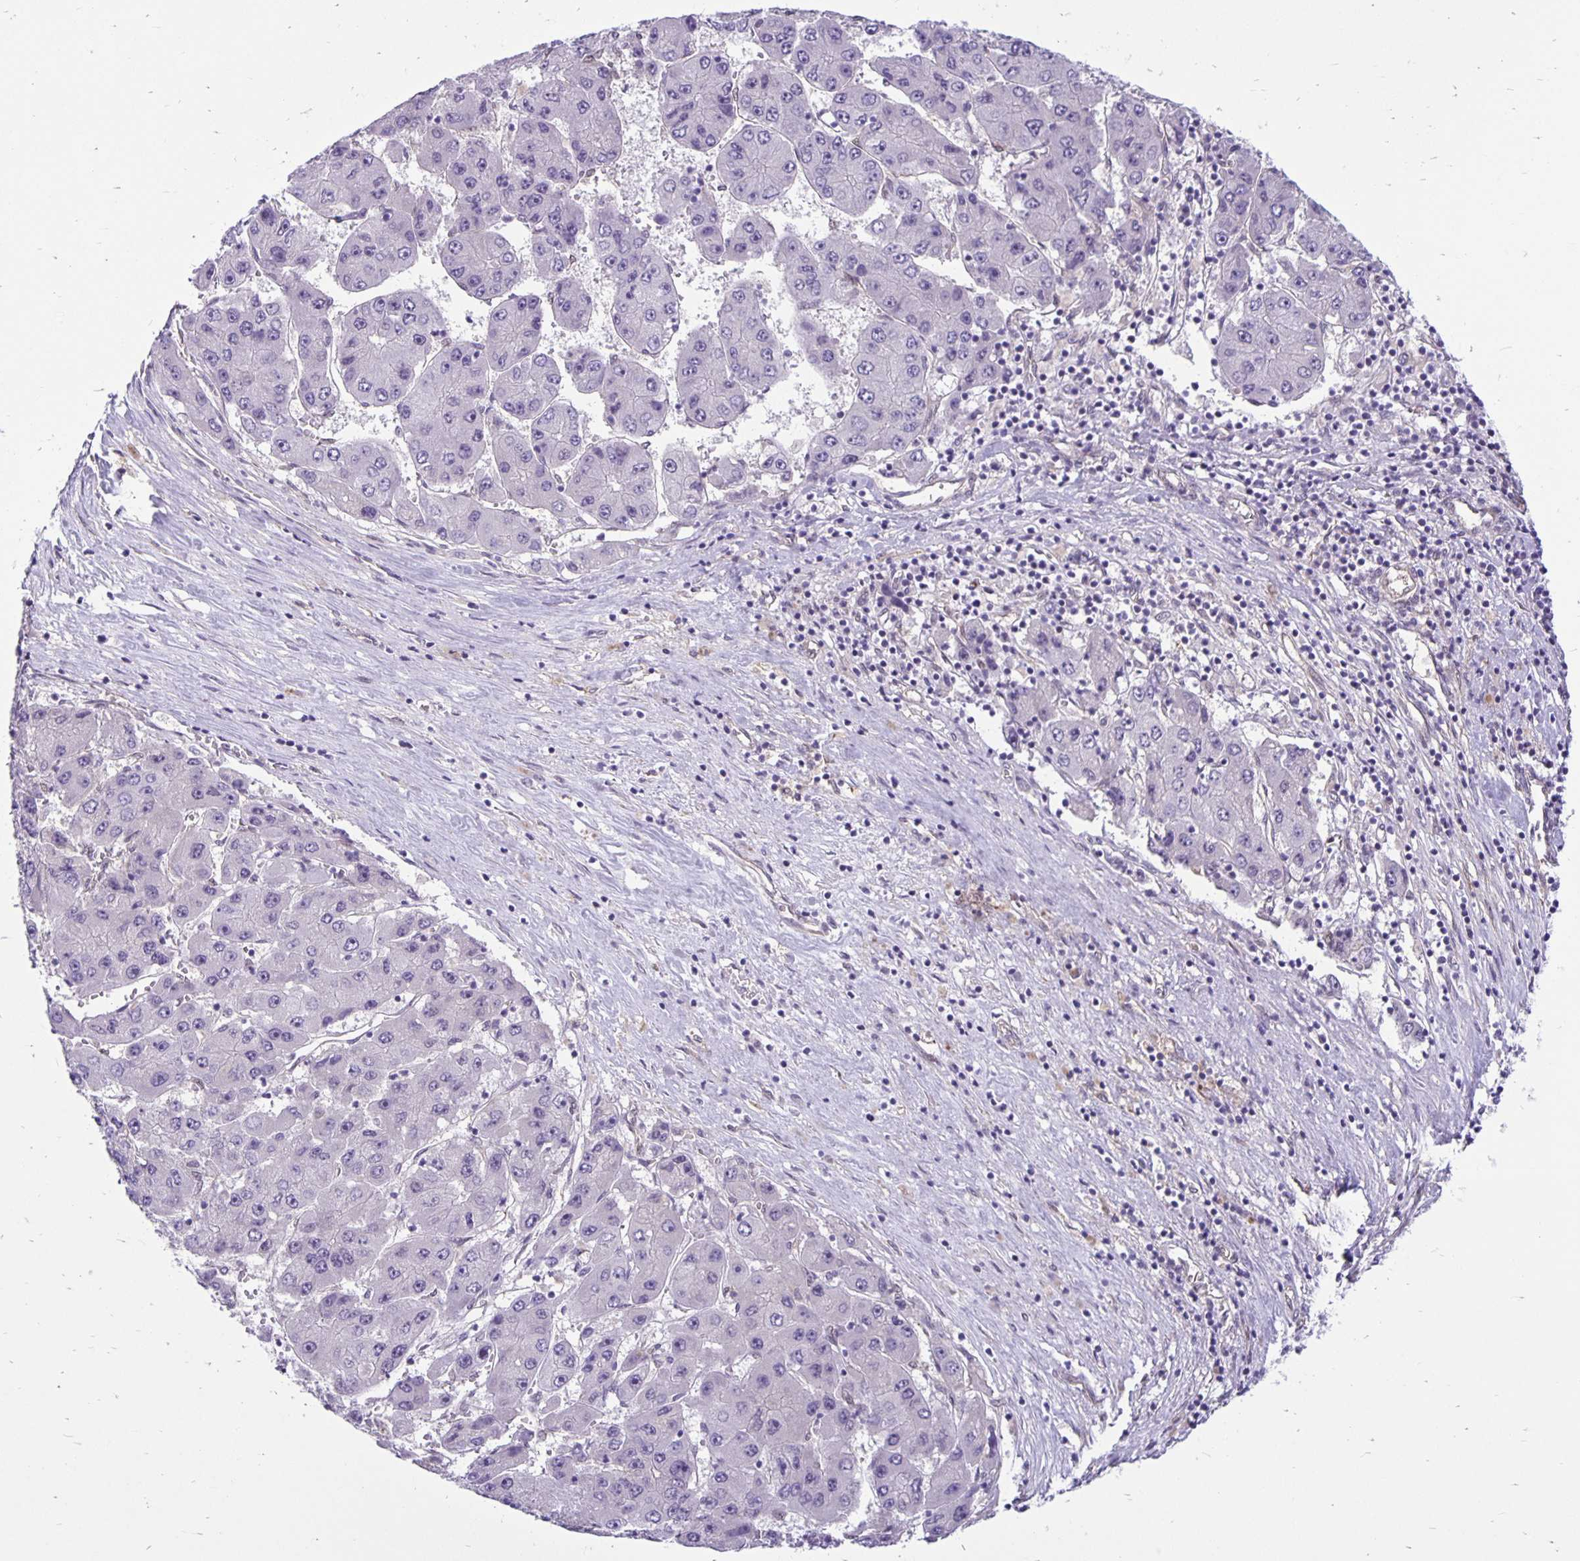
{"staining": {"intensity": "negative", "quantity": "none", "location": "none"}, "tissue": "liver cancer", "cell_type": "Tumor cells", "image_type": "cancer", "snomed": [{"axis": "morphology", "description": "Carcinoma, Hepatocellular, NOS"}, {"axis": "topography", "description": "Liver"}], "caption": "Liver cancer stained for a protein using IHC exhibits no staining tumor cells.", "gene": "TAX1BP3", "patient": {"sex": "female", "age": 61}}